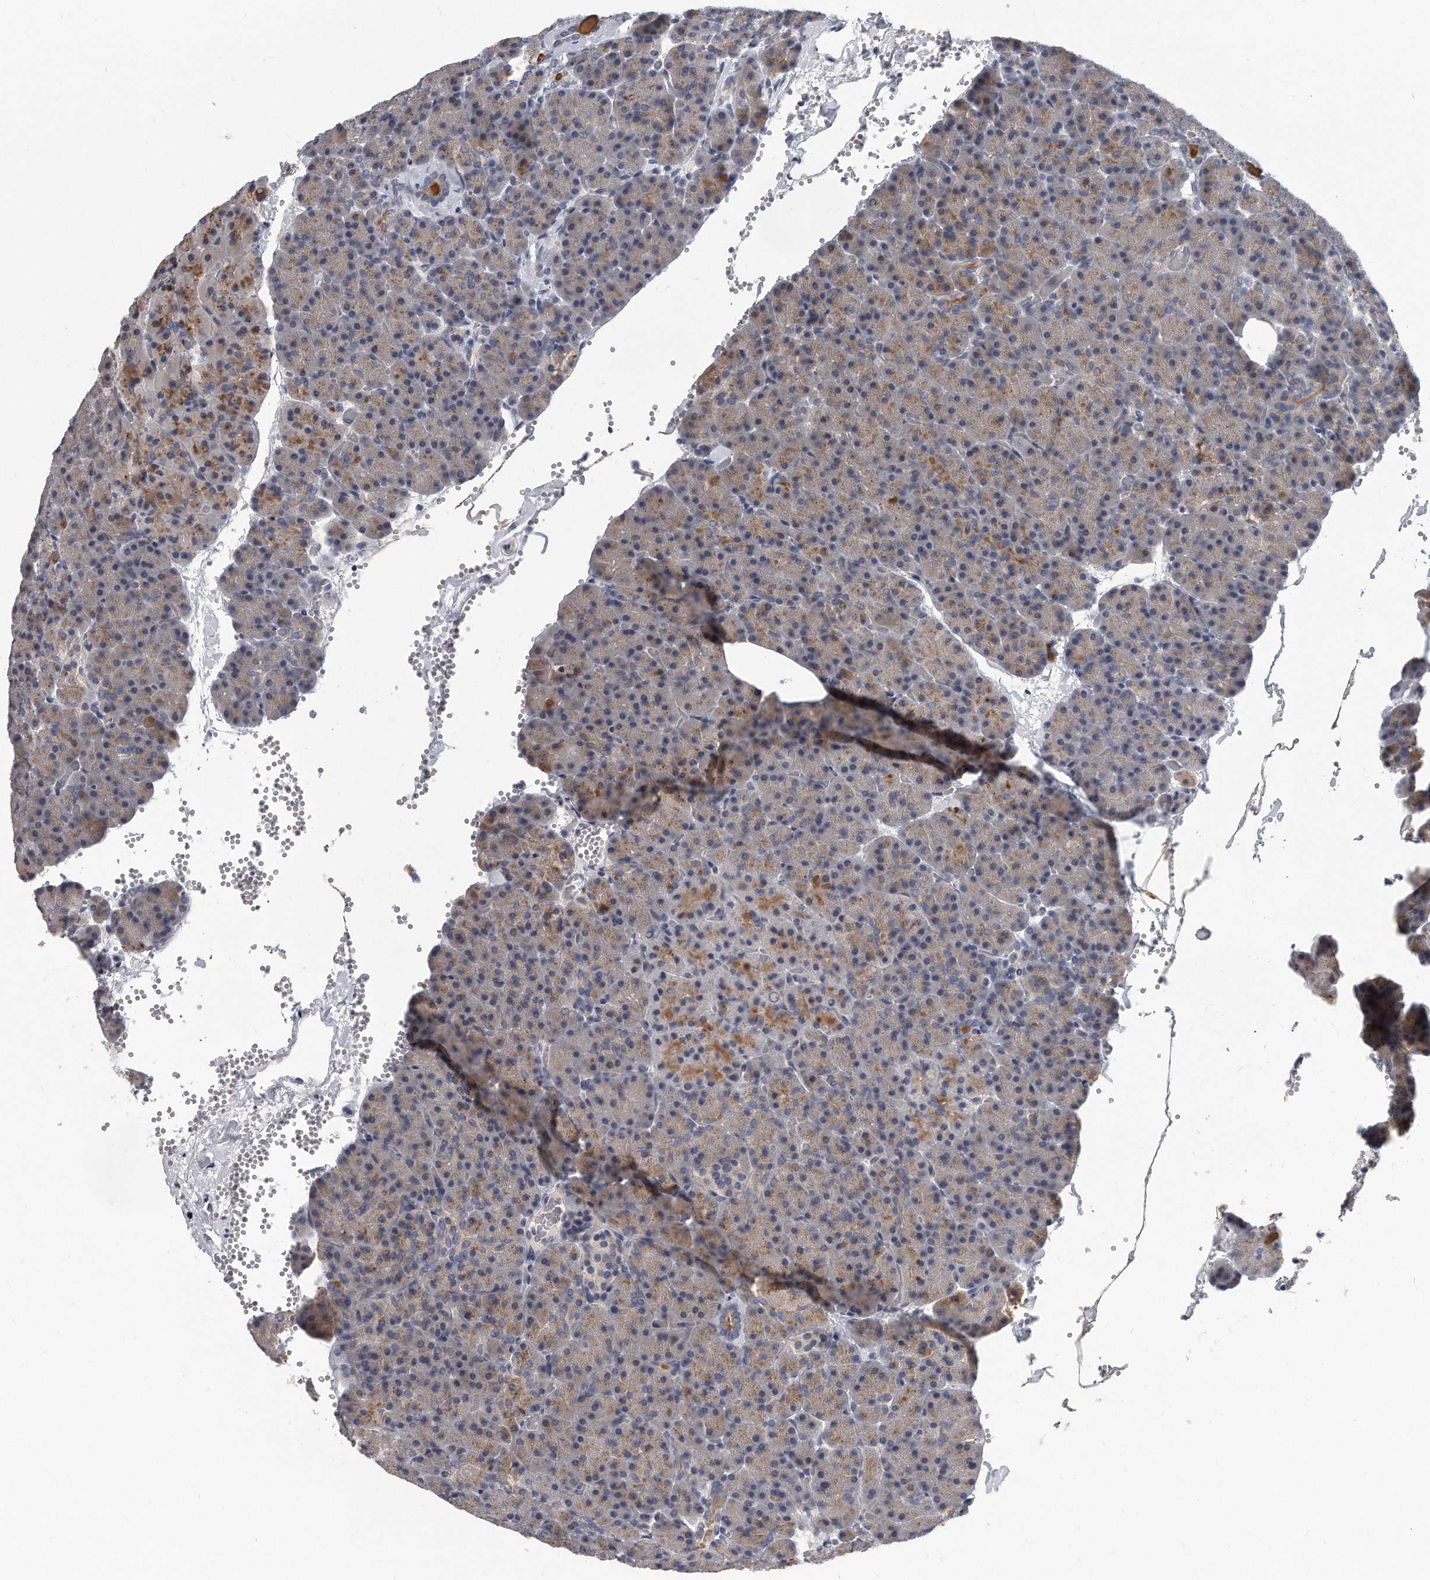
{"staining": {"intensity": "moderate", "quantity": "25%-75%", "location": "cytoplasmic/membranous"}, "tissue": "pancreas", "cell_type": "Exocrine glandular cells", "image_type": "normal", "snomed": [{"axis": "morphology", "description": "Normal tissue, NOS"}, {"axis": "morphology", "description": "Carcinoid, malignant, NOS"}, {"axis": "topography", "description": "Pancreas"}], "caption": "Pancreas stained with DAB (3,3'-diaminobenzidine) immunohistochemistry (IHC) demonstrates medium levels of moderate cytoplasmic/membranous positivity in approximately 25%-75% of exocrine glandular cells.", "gene": "KLHL7", "patient": {"sex": "female", "age": 35}}